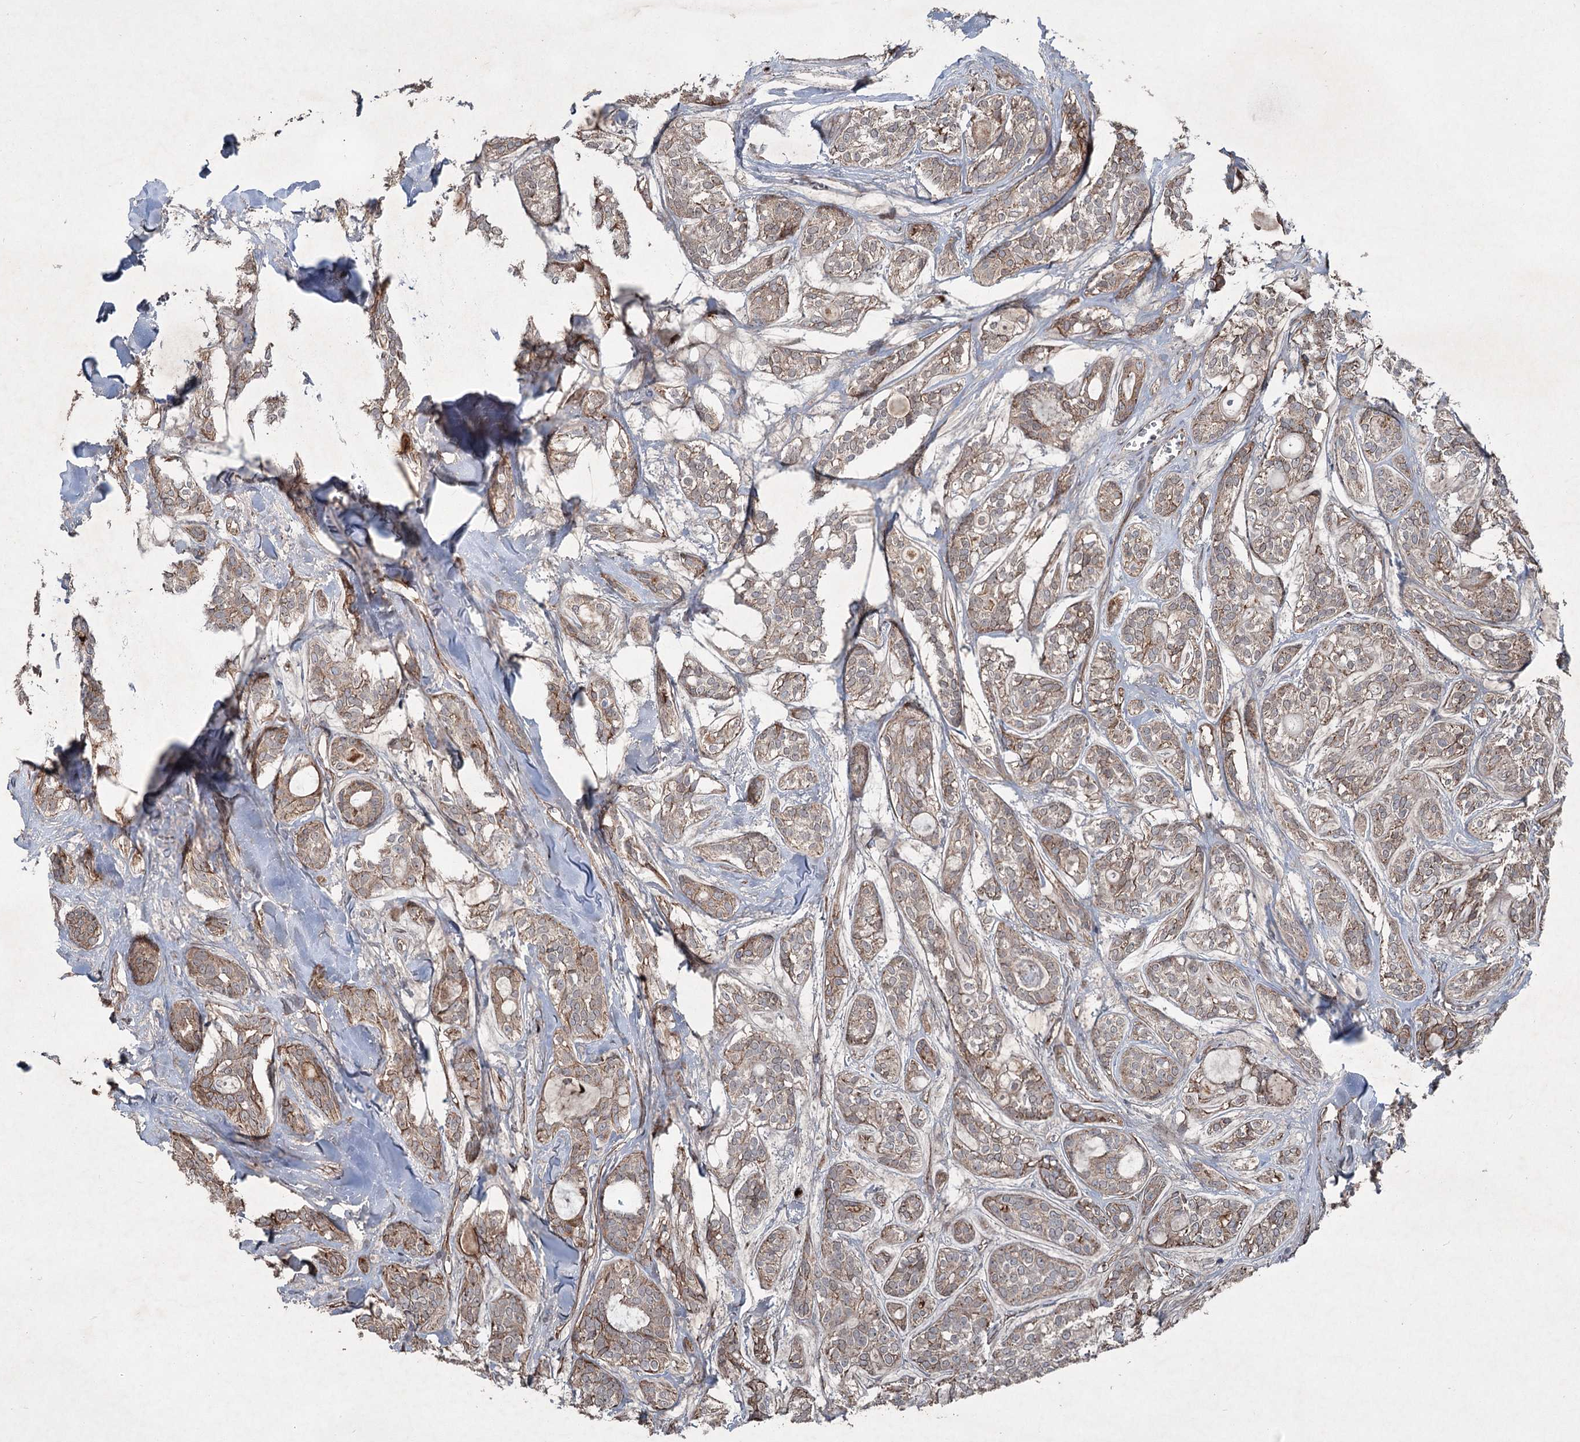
{"staining": {"intensity": "moderate", "quantity": "25%-75%", "location": "cytoplasmic/membranous"}, "tissue": "head and neck cancer", "cell_type": "Tumor cells", "image_type": "cancer", "snomed": [{"axis": "morphology", "description": "Adenocarcinoma, NOS"}, {"axis": "topography", "description": "Head-Neck"}], "caption": "Immunohistochemical staining of human adenocarcinoma (head and neck) reveals medium levels of moderate cytoplasmic/membranous protein expression in approximately 25%-75% of tumor cells. (DAB = brown stain, brightfield microscopy at high magnification).", "gene": "SERINC5", "patient": {"sex": "male", "age": 66}}